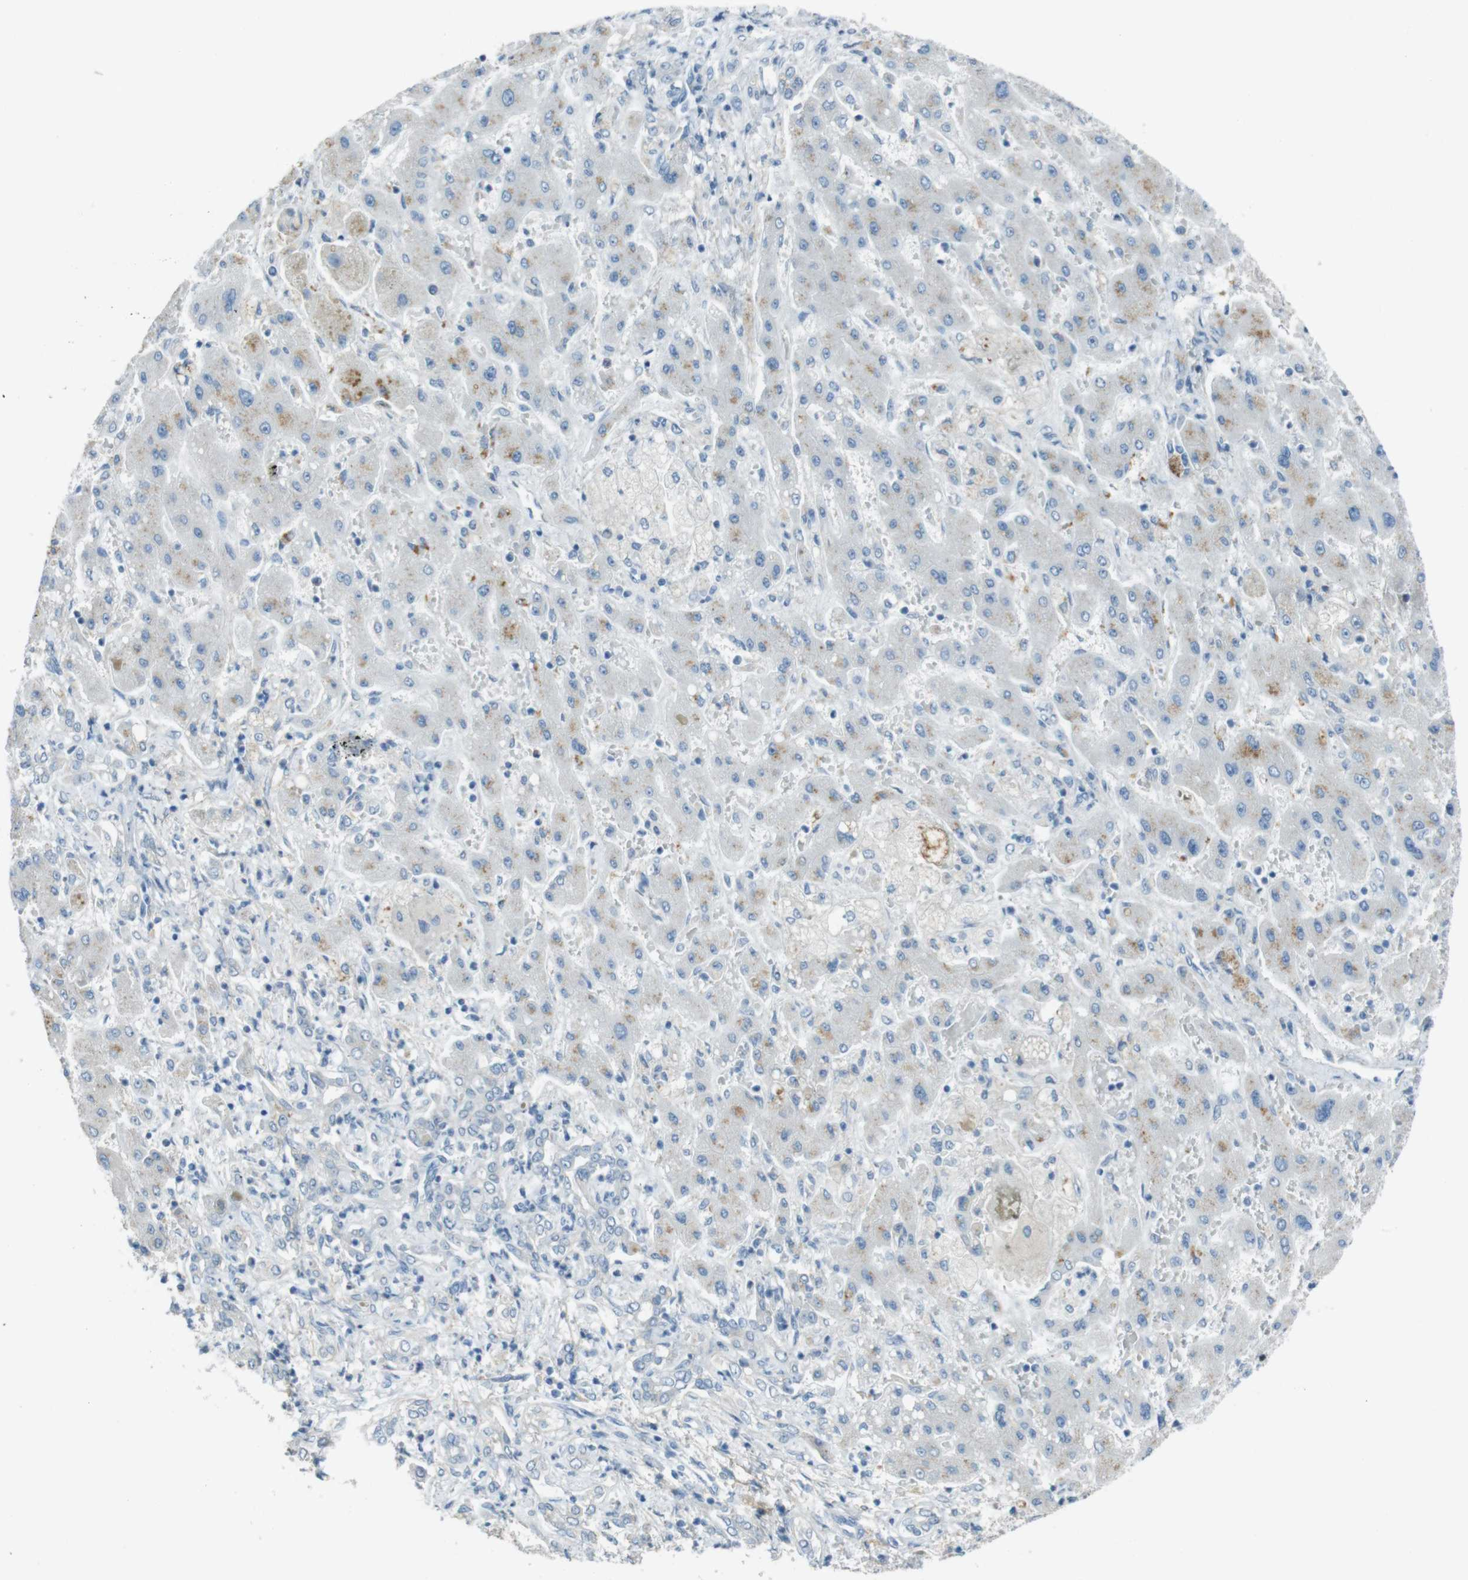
{"staining": {"intensity": "moderate", "quantity": "<25%", "location": "cytoplasmic/membranous"}, "tissue": "liver cancer", "cell_type": "Tumor cells", "image_type": "cancer", "snomed": [{"axis": "morphology", "description": "Cholangiocarcinoma"}, {"axis": "topography", "description": "Liver"}], "caption": "Approximately <25% of tumor cells in liver cancer demonstrate moderate cytoplasmic/membranous protein positivity as visualized by brown immunohistochemical staining.", "gene": "ENTPD7", "patient": {"sex": "male", "age": 50}}